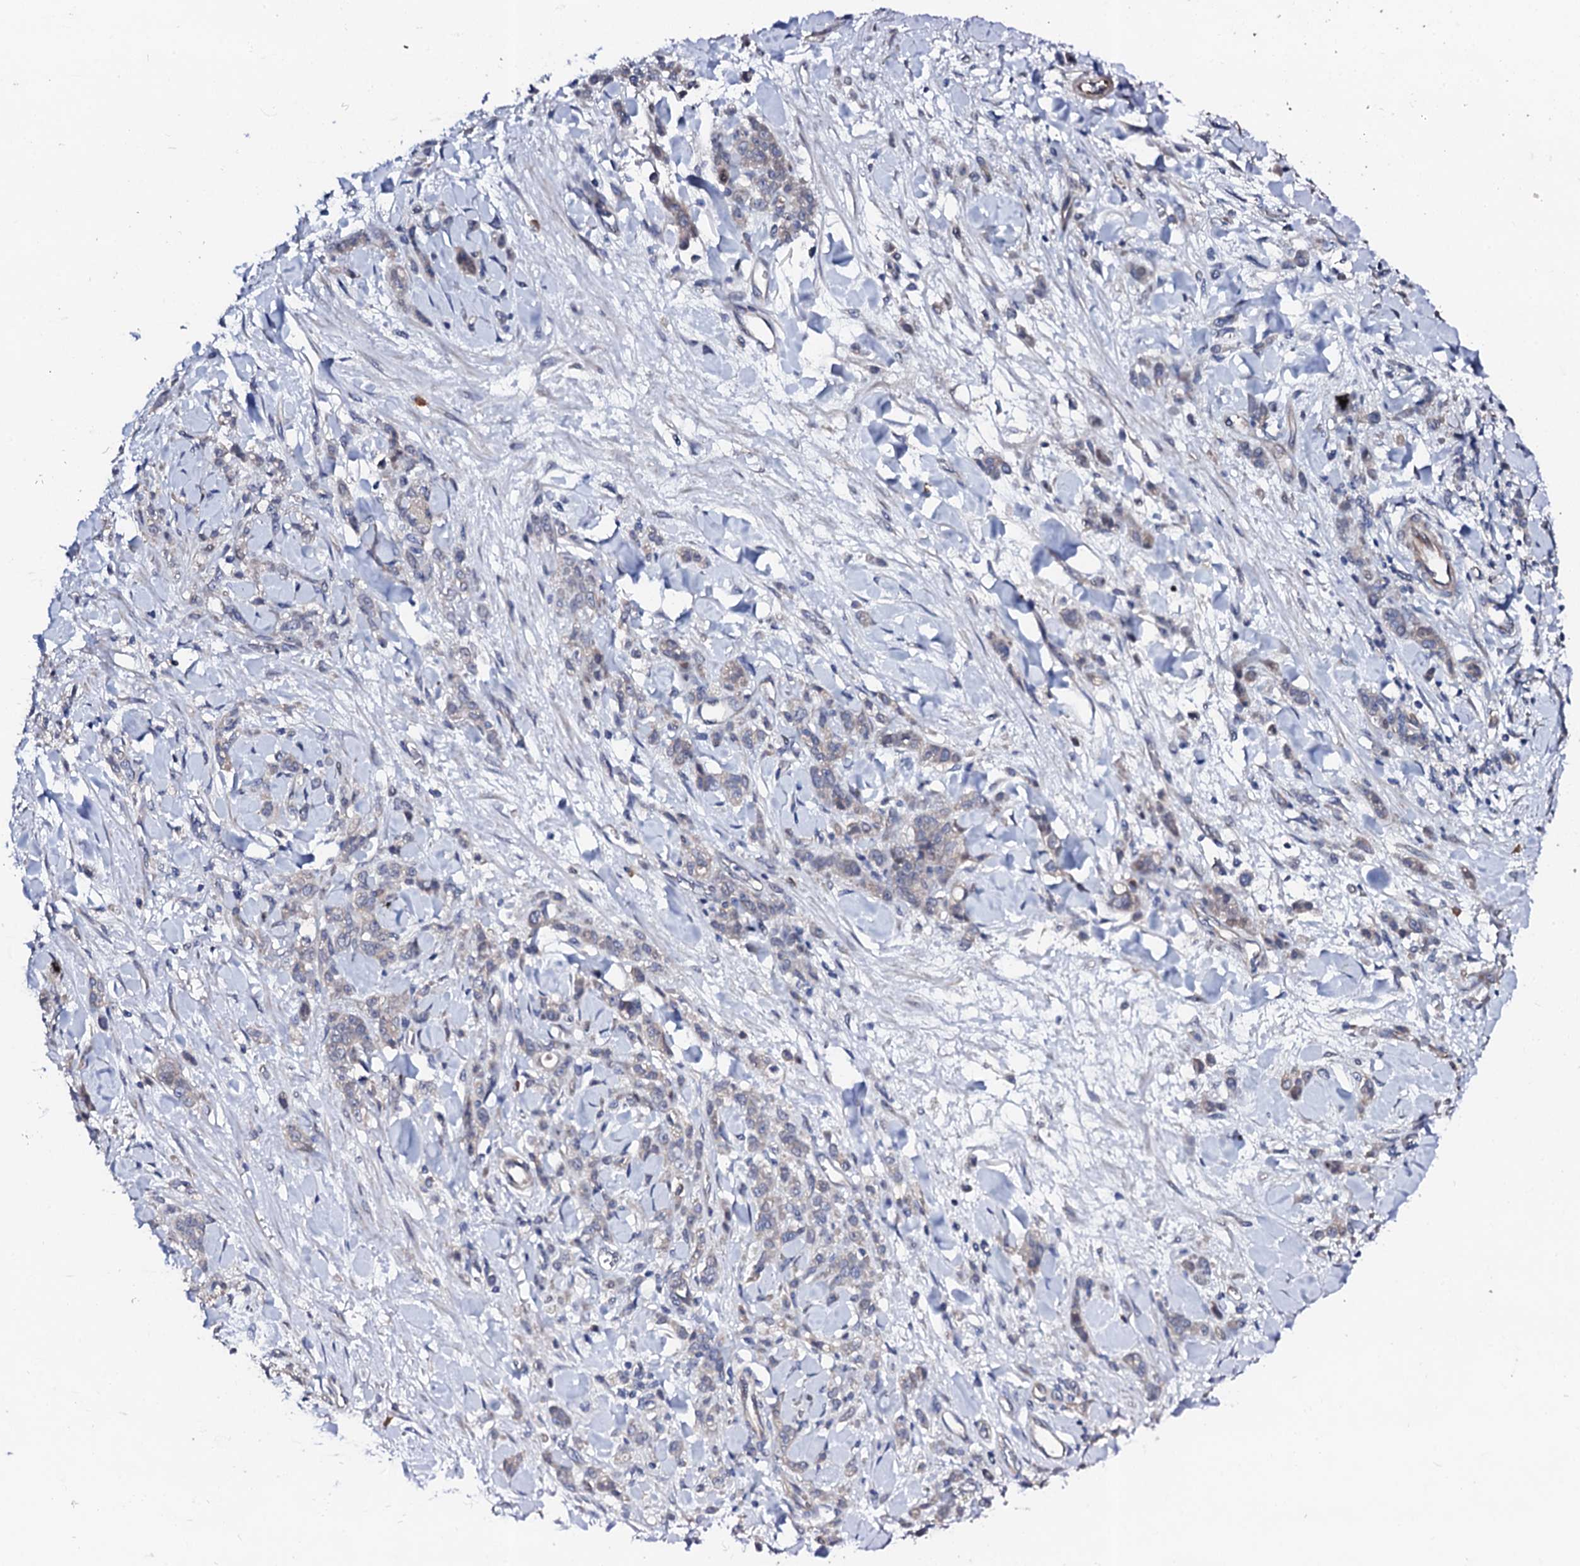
{"staining": {"intensity": "negative", "quantity": "none", "location": "none"}, "tissue": "stomach cancer", "cell_type": "Tumor cells", "image_type": "cancer", "snomed": [{"axis": "morphology", "description": "Normal tissue, NOS"}, {"axis": "morphology", "description": "Adenocarcinoma, NOS"}, {"axis": "topography", "description": "Stomach"}], "caption": "DAB immunohistochemical staining of human adenocarcinoma (stomach) exhibits no significant staining in tumor cells.", "gene": "CIAO2A", "patient": {"sex": "male", "age": 82}}